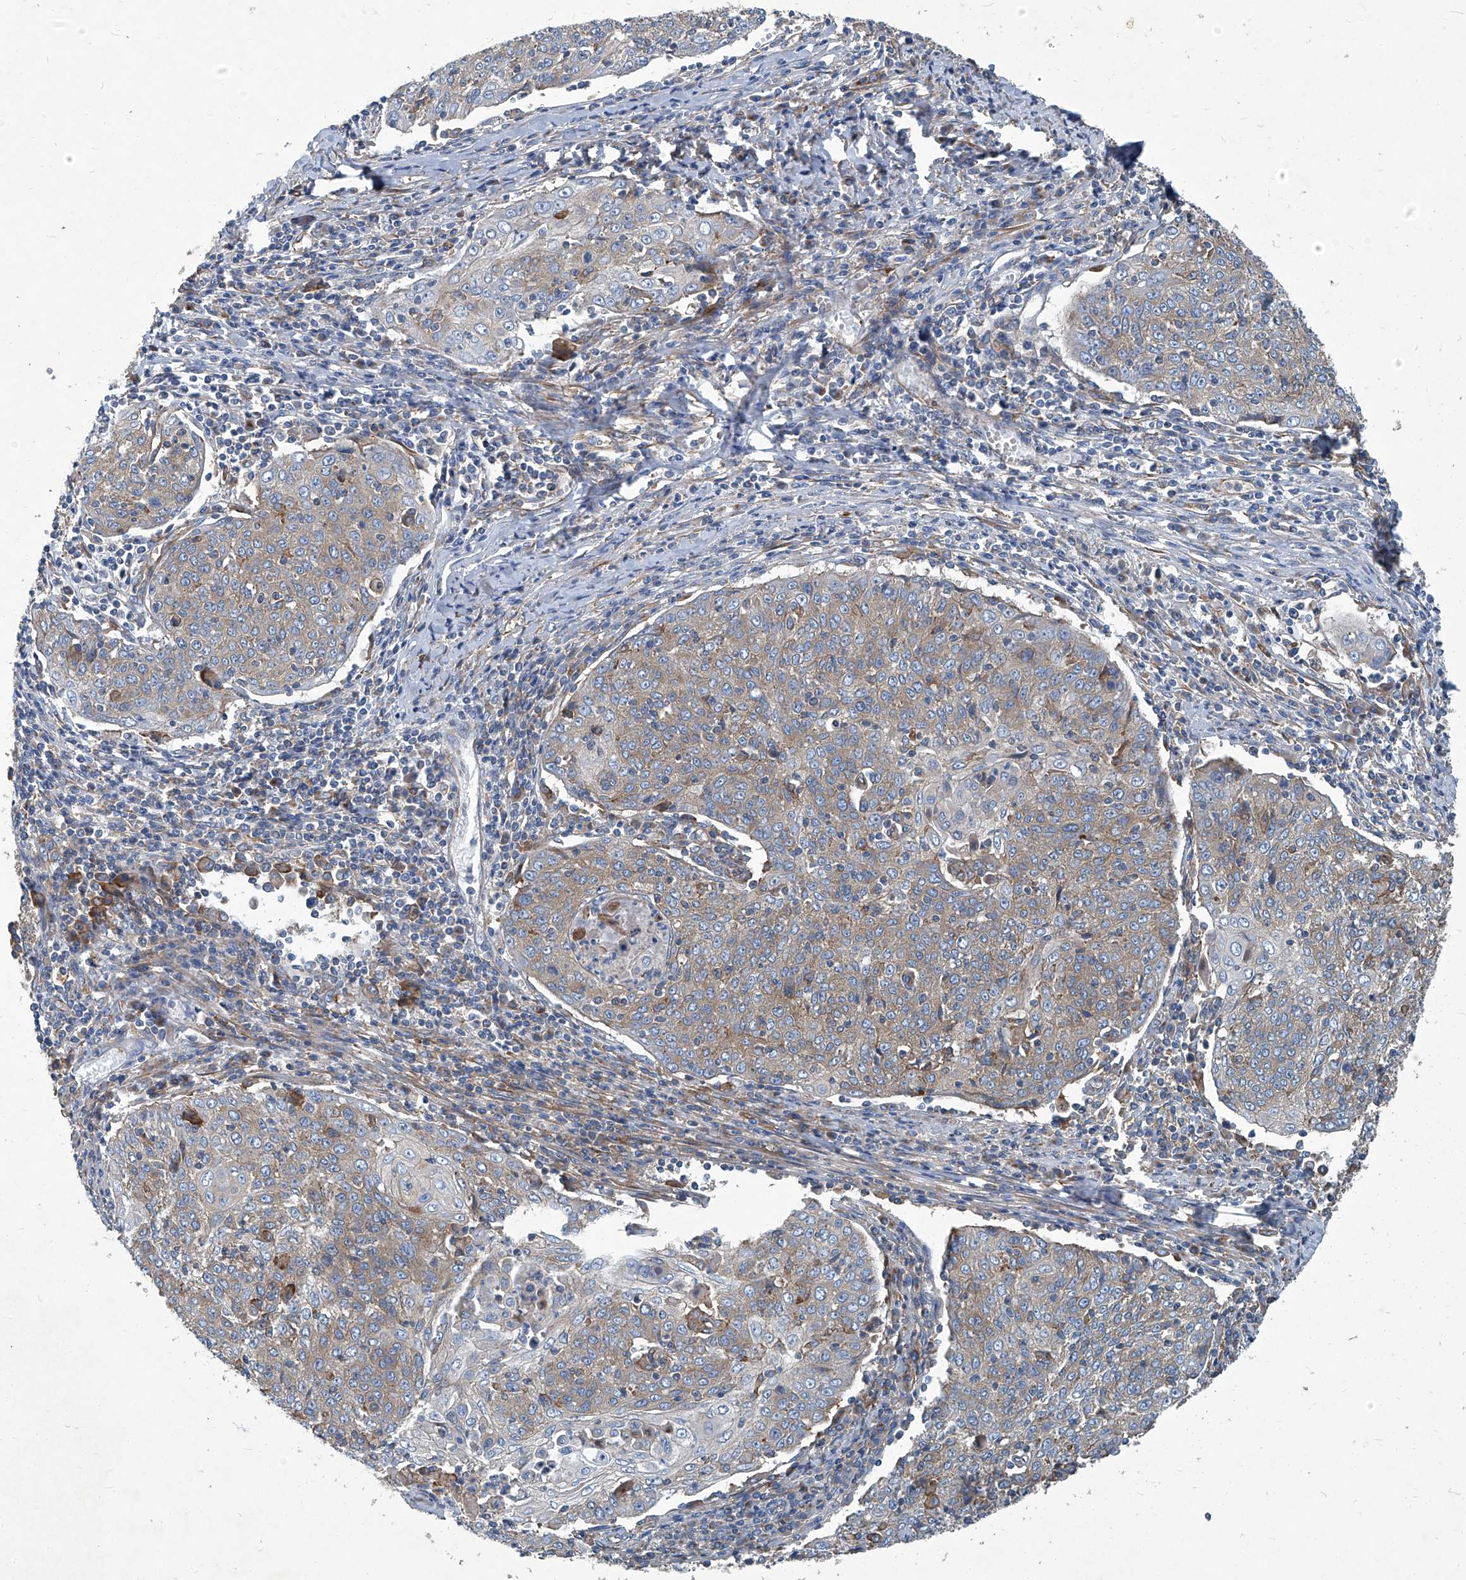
{"staining": {"intensity": "weak", "quantity": "<25%", "location": "cytoplasmic/membranous"}, "tissue": "cervical cancer", "cell_type": "Tumor cells", "image_type": "cancer", "snomed": [{"axis": "morphology", "description": "Squamous cell carcinoma, NOS"}, {"axis": "topography", "description": "Cervix"}], "caption": "Squamous cell carcinoma (cervical) was stained to show a protein in brown. There is no significant staining in tumor cells. (DAB (3,3'-diaminobenzidine) IHC with hematoxylin counter stain).", "gene": "PIGH", "patient": {"sex": "female", "age": 48}}